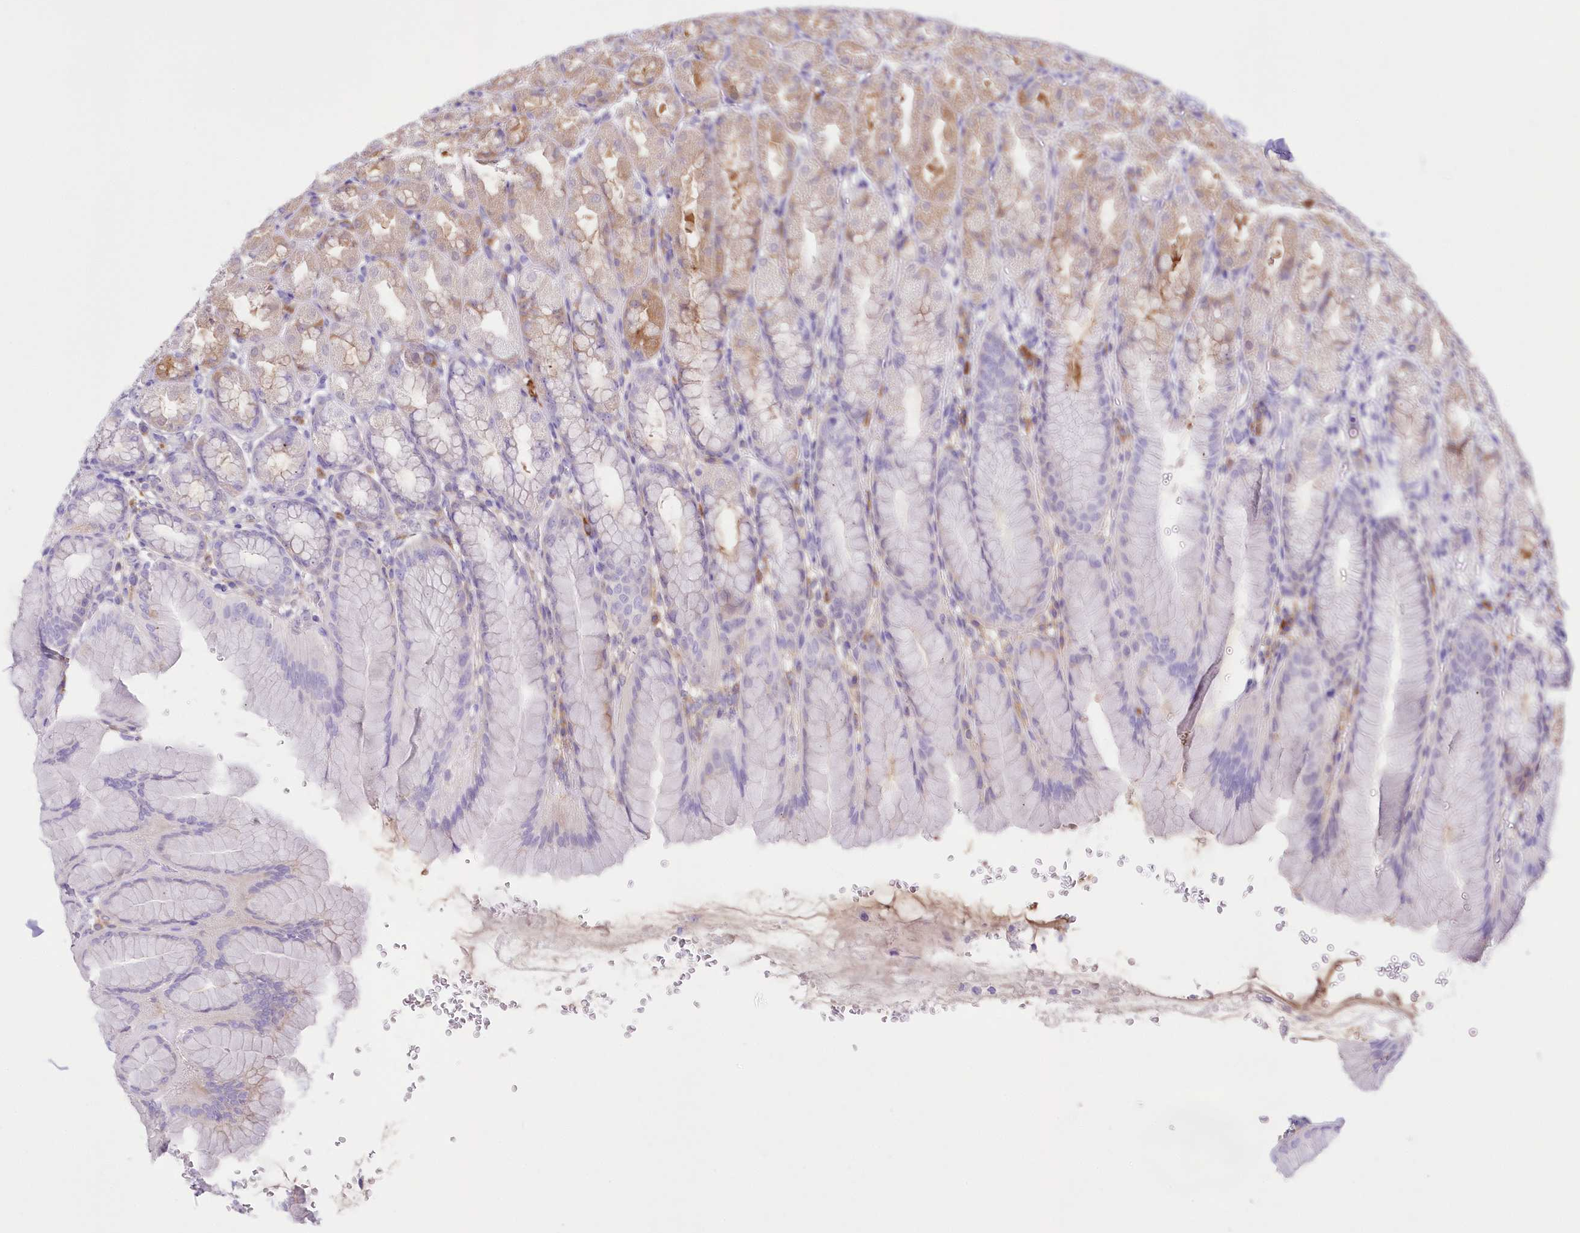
{"staining": {"intensity": "moderate", "quantity": "<25%", "location": "cytoplasmic/membranous"}, "tissue": "stomach", "cell_type": "Glandular cells", "image_type": "normal", "snomed": [{"axis": "morphology", "description": "Normal tissue, NOS"}, {"axis": "topography", "description": "Stomach"}], "caption": "Protein staining shows moderate cytoplasmic/membranous staining in about <25% of glandular cells in benign stomach.", "gene": "DNAJC19", "patient": {"sex": "male", "age": 42}}